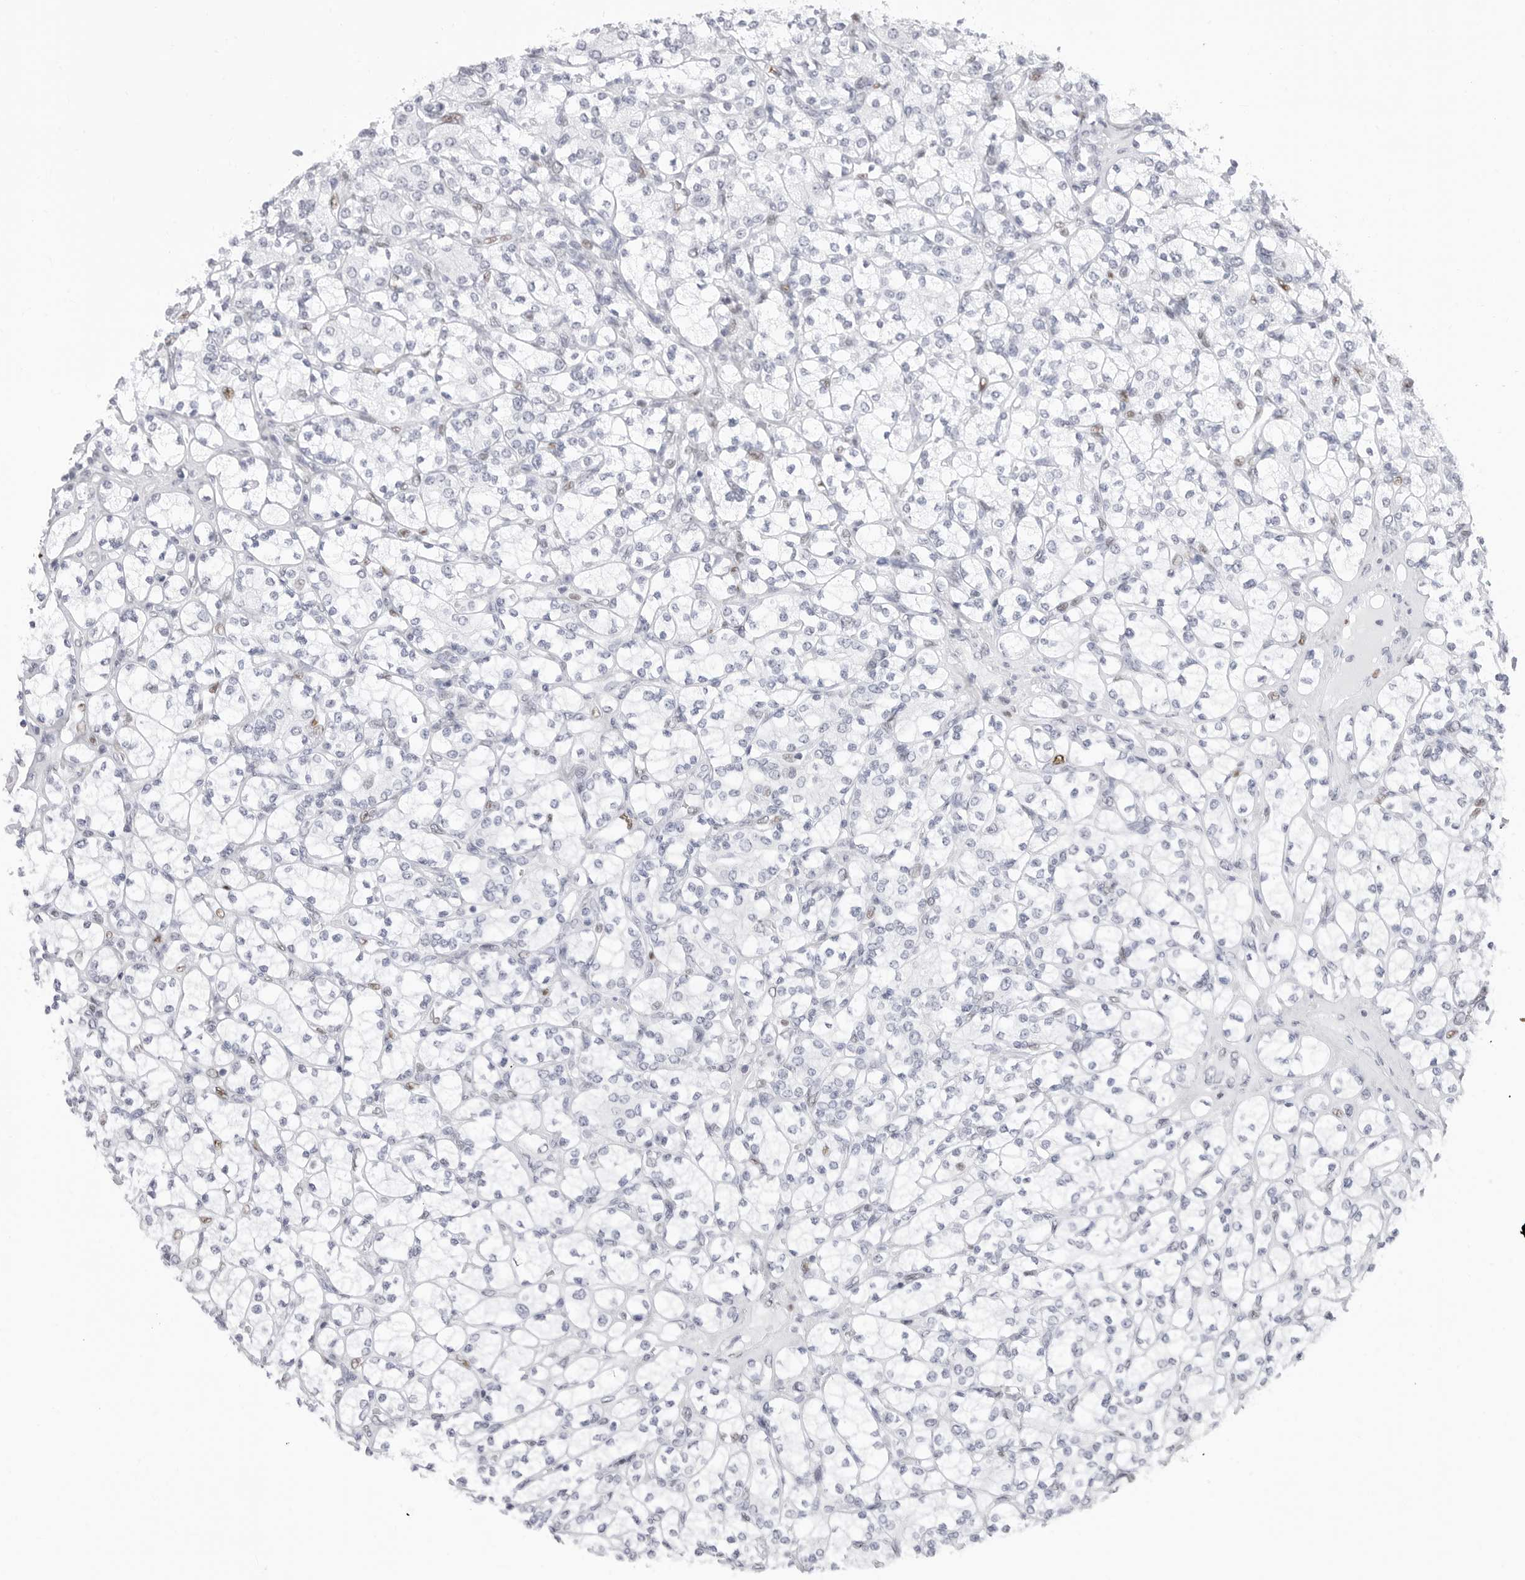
{"staining": {"intensity": "negative", "quantity": "none", "location": "none"}, "tissue": "renal cancer", "cell_type": "Tumor cells", "image_type": "cancer", "snomed": [{"axis": "morphology", "description": "Adenocarcinoma, NOS"}, {"axis": "topography", "description": "Kidney"}], "caption": "Immunohistochemistry of human renal adenocarcinoma shows no staining in tumor cells.", "gene": "NASP", "patient": {"sex": "male", "age": 77}}